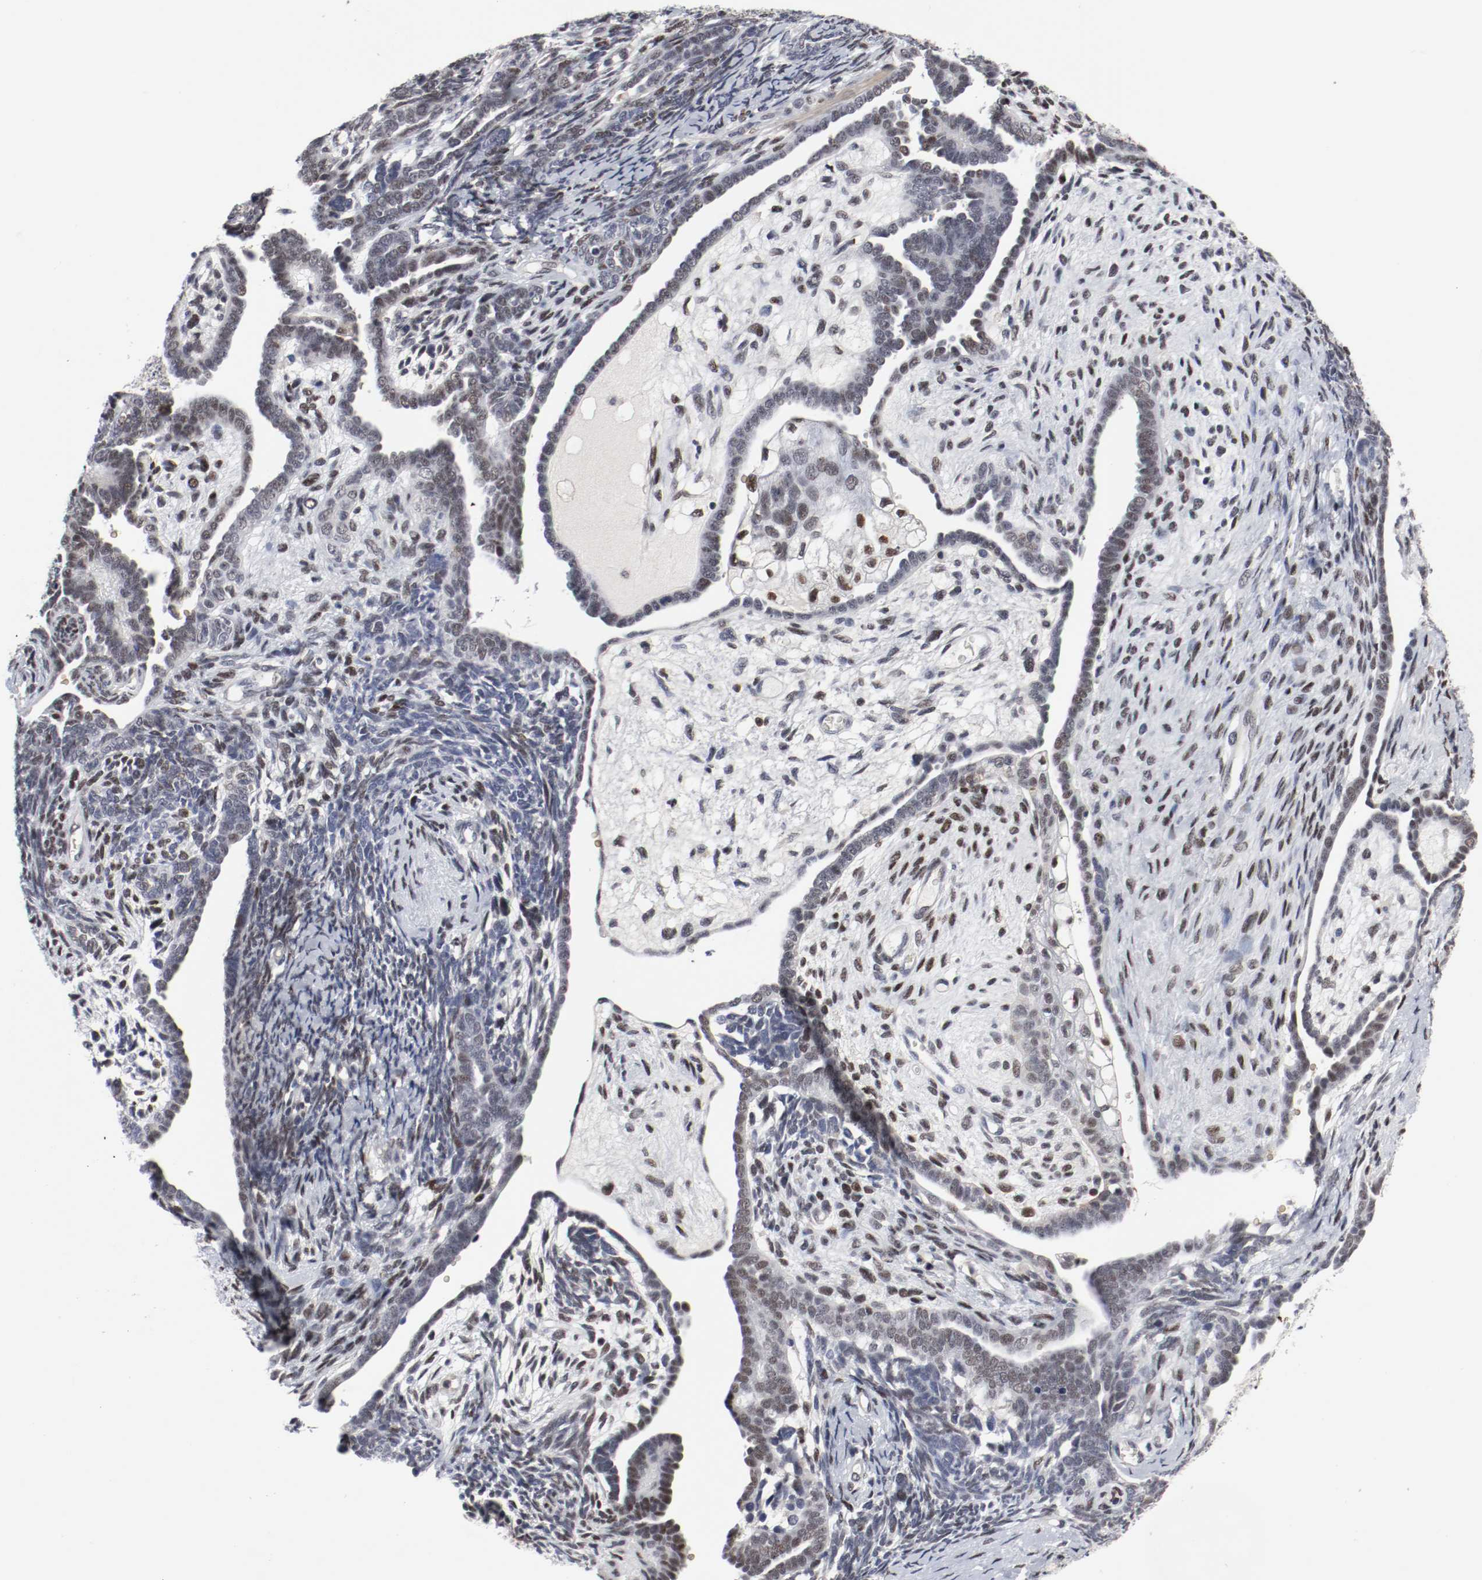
{"staining": {"intensity": "weak", "quantity": "<25%", "location": "nuclear"}, "tissue": "endometrial cancer", "cell_type": "Tumor cells", "image_type": "cancer", "snomed": [{"axis": "morphology", "description": "Neoplasm, malignant, NOS"}, {"axis": "topography", "description": "Endometrium"}], "caption": "Tumor cells are negative for brown protein staining in malignant neoplasm (endometrial).", "gene": "JUND", "patient": {"sex": "female", "age": 74}}